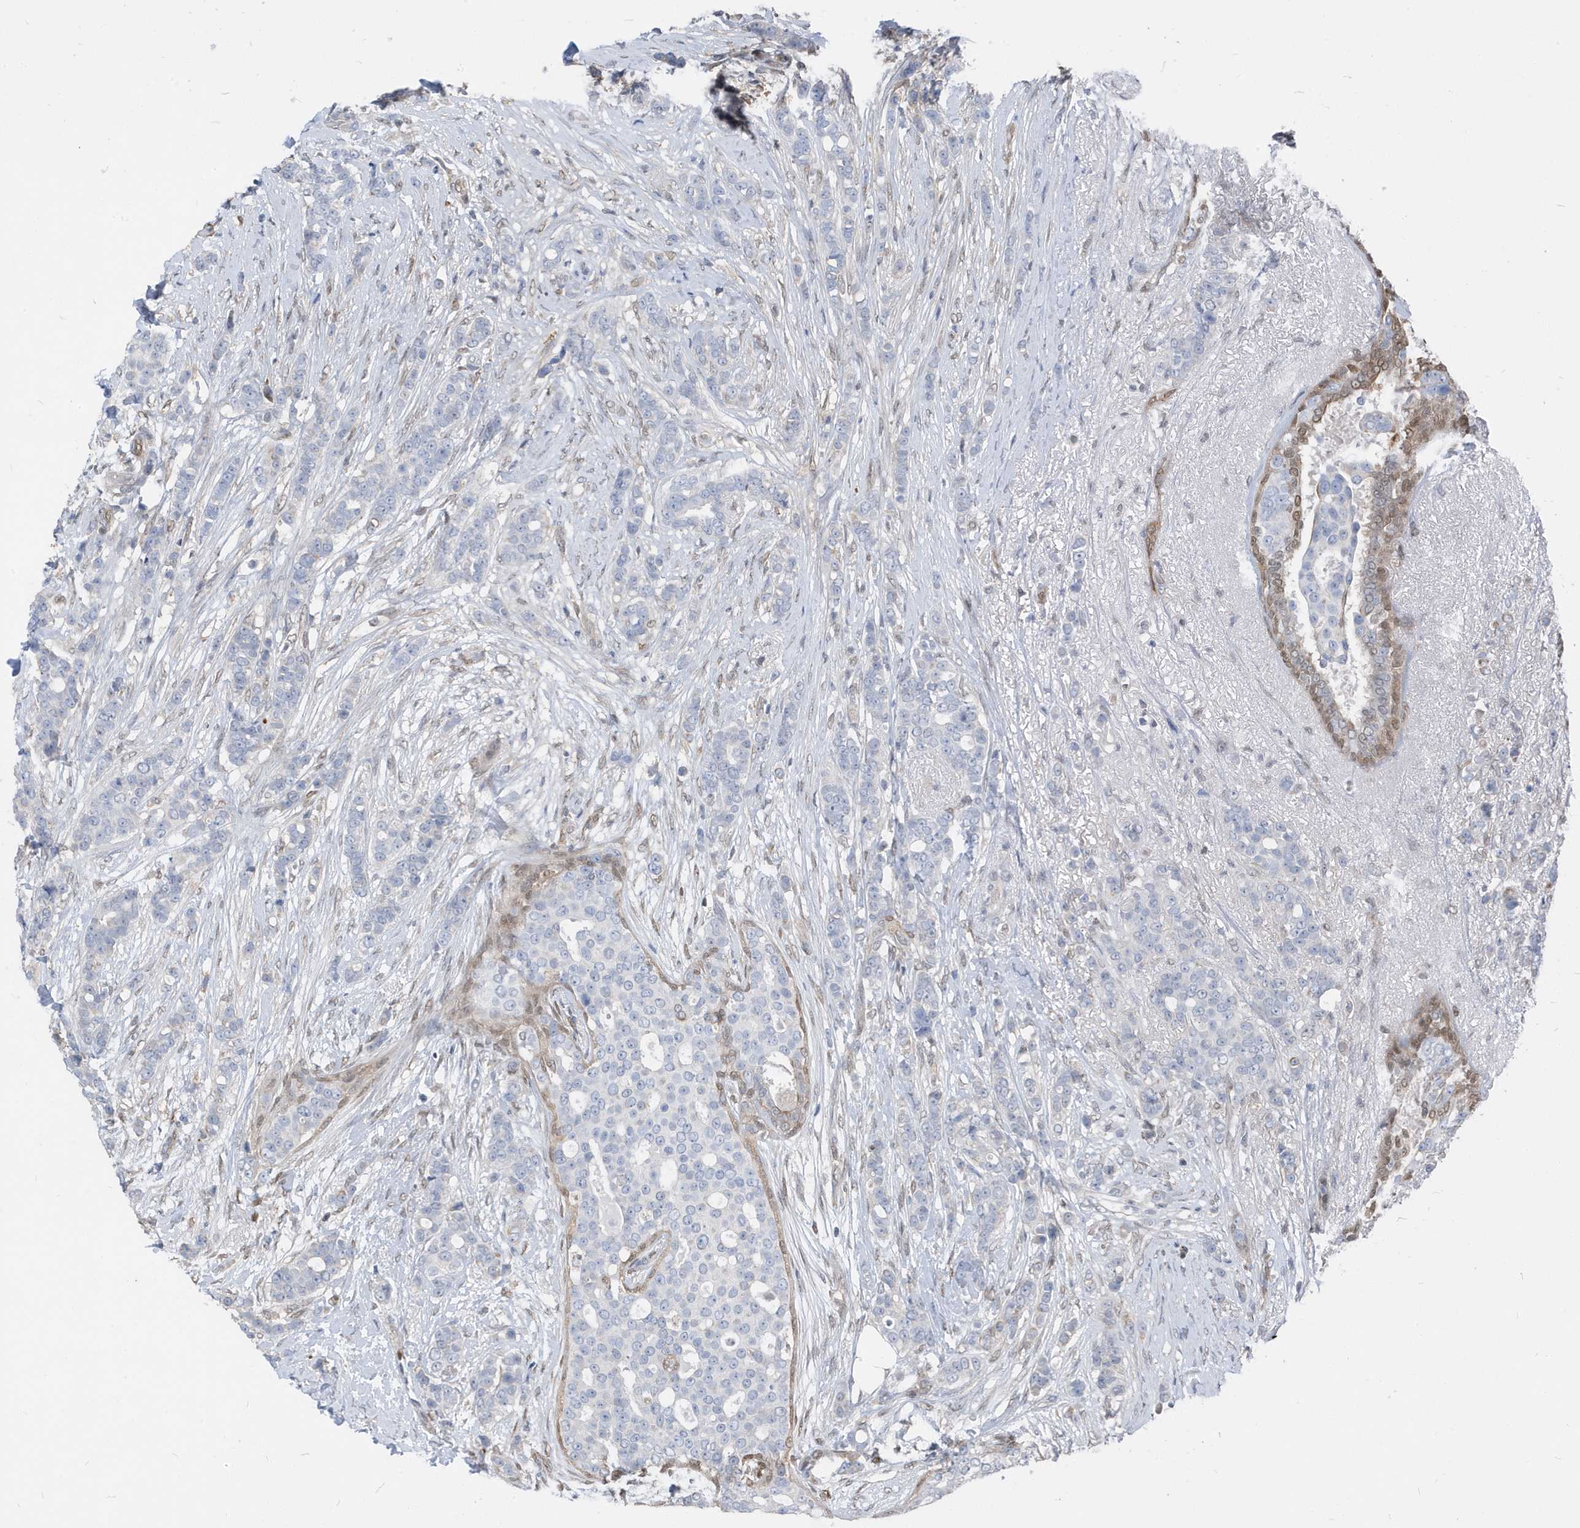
{"staining": {"intensity": "negative", "quantity": "none", "location": "none"}, "tissue": "breast cancer", "cell_type": "Tumor cells", "image_type": "cancer", "snomed": [{"axis": "morphology", "description": "Lobular carcinoma"}, {"axis": "topography", "description": "Breast"}], "caption": "Tumor cells are negative for protein expression in human breast cancer.", "gene": "NCOA7", "patient": {"sex": "female", "age": 51}}